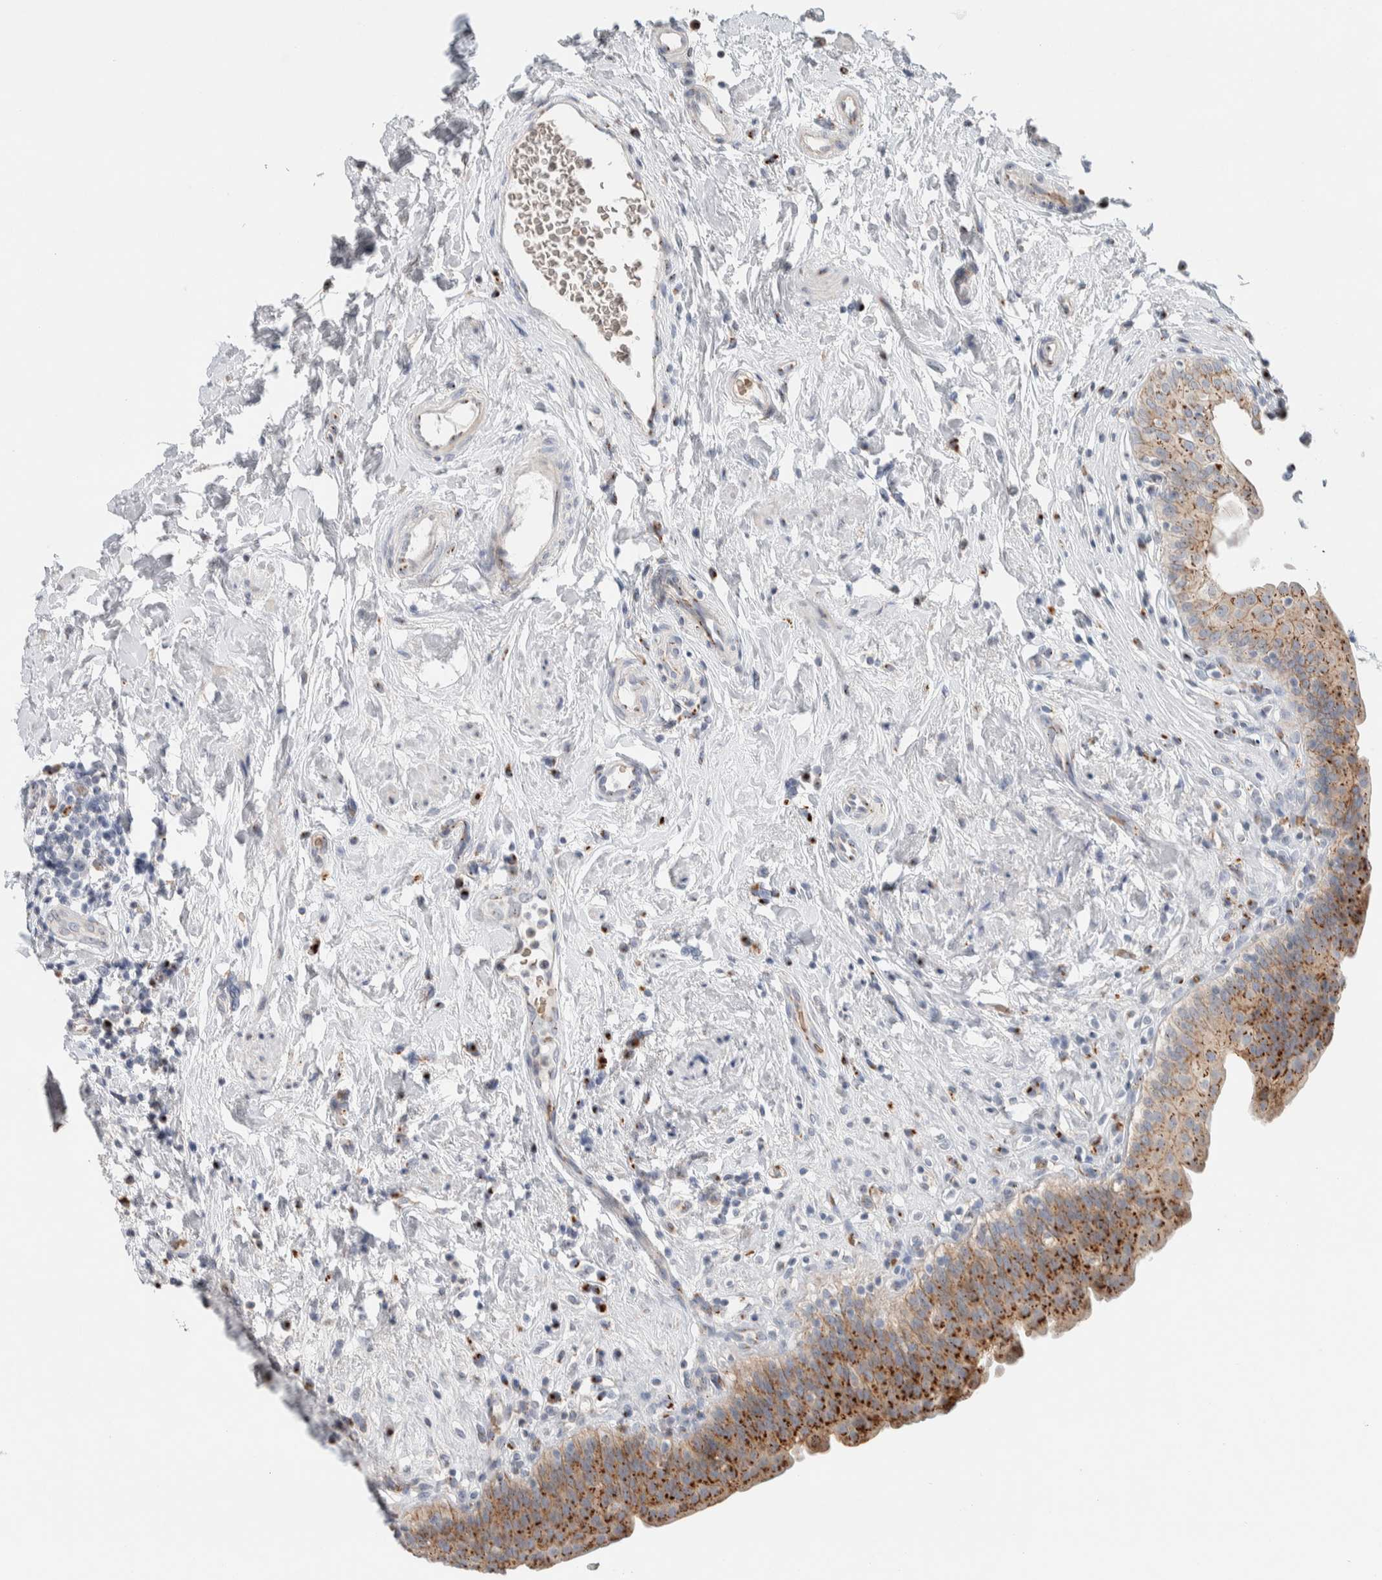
{"staining": {"intensity": "moderate", "quantity": ">75%", "location": "cytoplasmic/membranous"}, "tissue": "urinary bladder", "cell_type": "Urothelial cells", "image_type": "normal", "snomed": [{"axis": "morphology", "description": "Normal tissue, NOS"}, {"axis": "topography", "description": "Urinary bladder"}], "caption": "Urinary bladder stained for a protein exhibits moderate cytoplasmic/membranous positivity in urothelial cells. Immunohistochemistry stains the protein of interest in brown and the nuclei are stained blue.", "gene": "SLC38A10", "patient": {"sex": "male", "age": 83}}